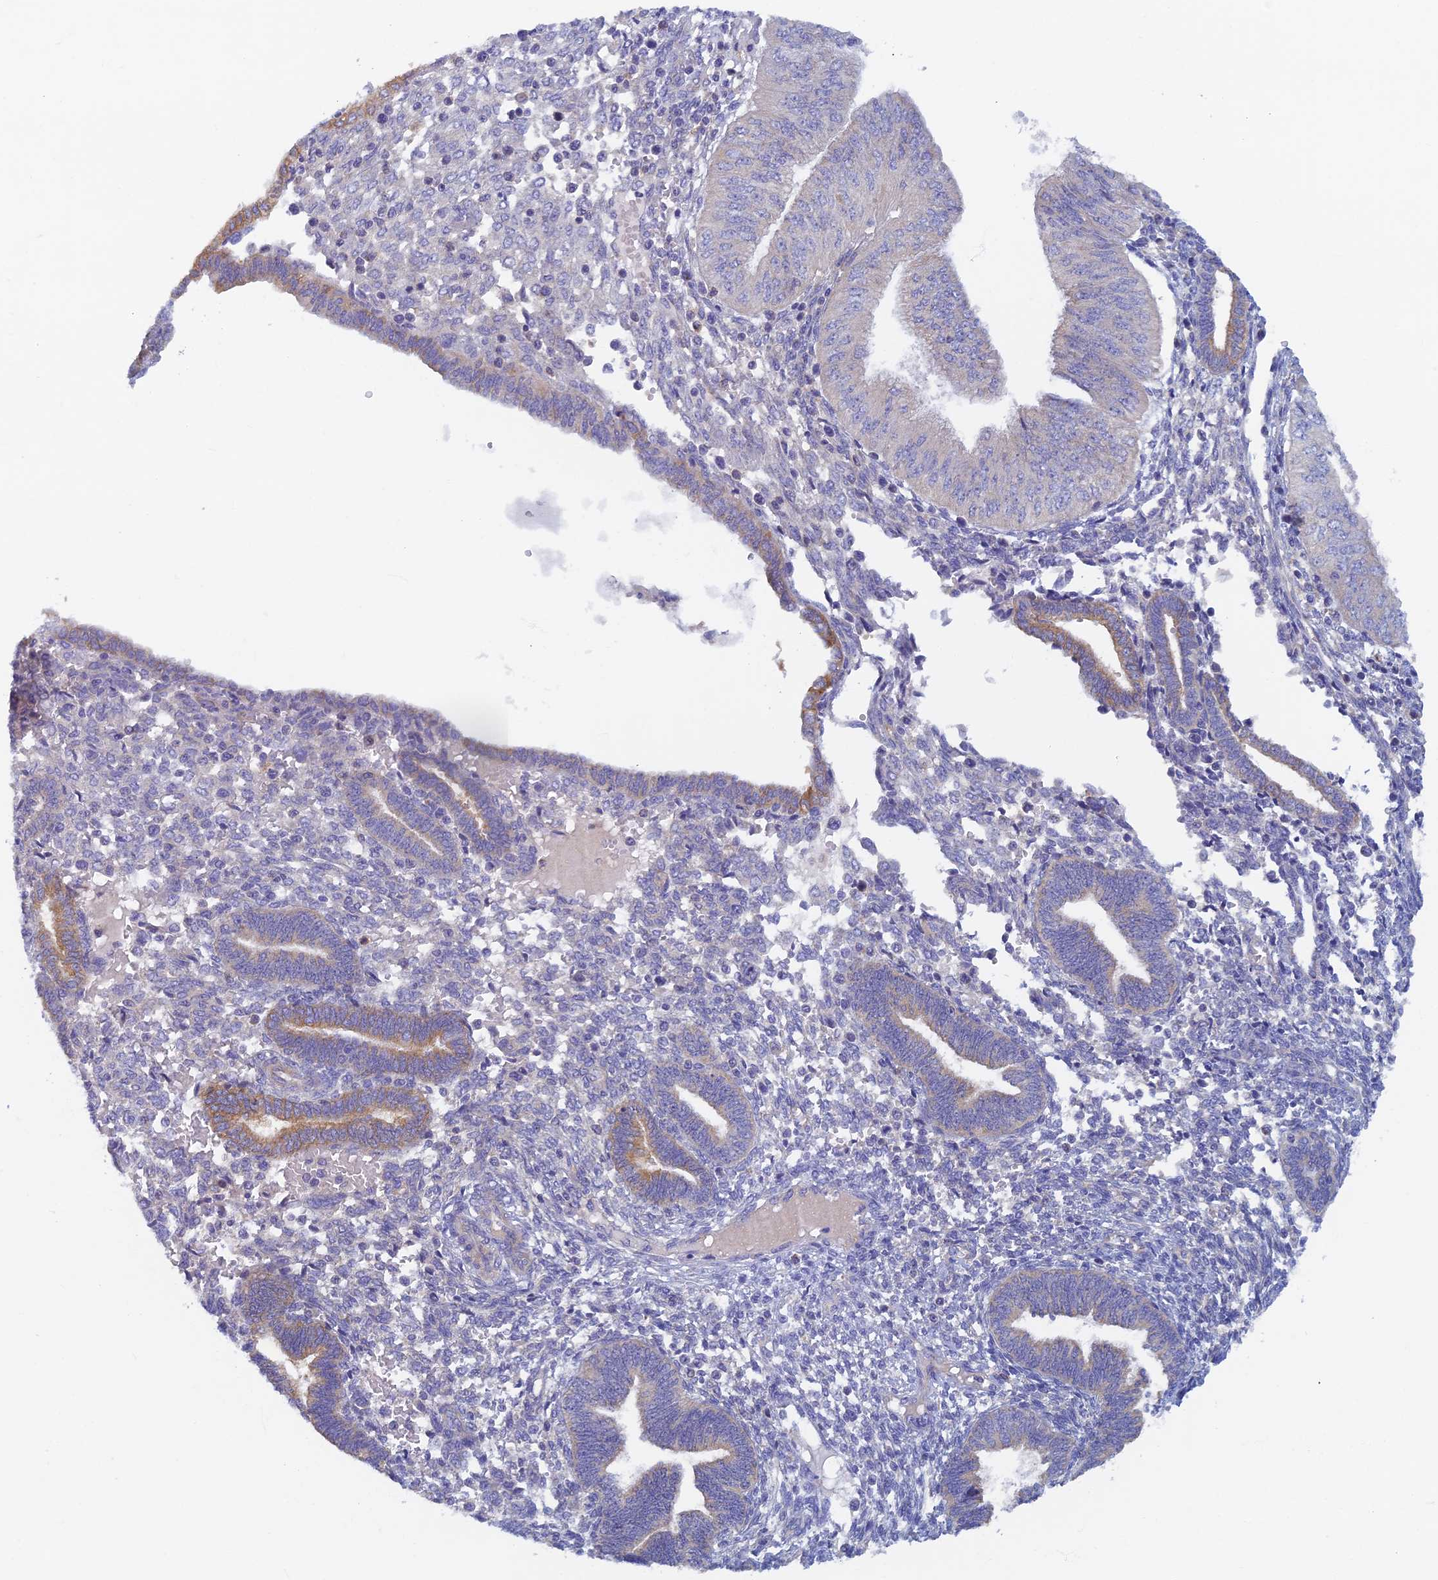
{"staining": {"intensity": "weak", "quantity": "<25%", "location": "cytoplasmic/membranous"}, "tissue": "endometrial cancer", "cell_type": "Tumor cells", "image_type": "cancer", "snomed": [{"axis": "morphology", "description": "Normal tissue, NOS"}, {"axis": "morphology", "description": "Adenocarcinoma, NOS"}, {"axis": "topography", "description": "Endometrium"}], "caption": "Immunohistochemistry (IHC) of human endometrial cancer (adenocarcinoma) demonstrates no positivity in tumor cells.", "gene": "TMEM44", "patient": {"sex": "female", "age": 53}}